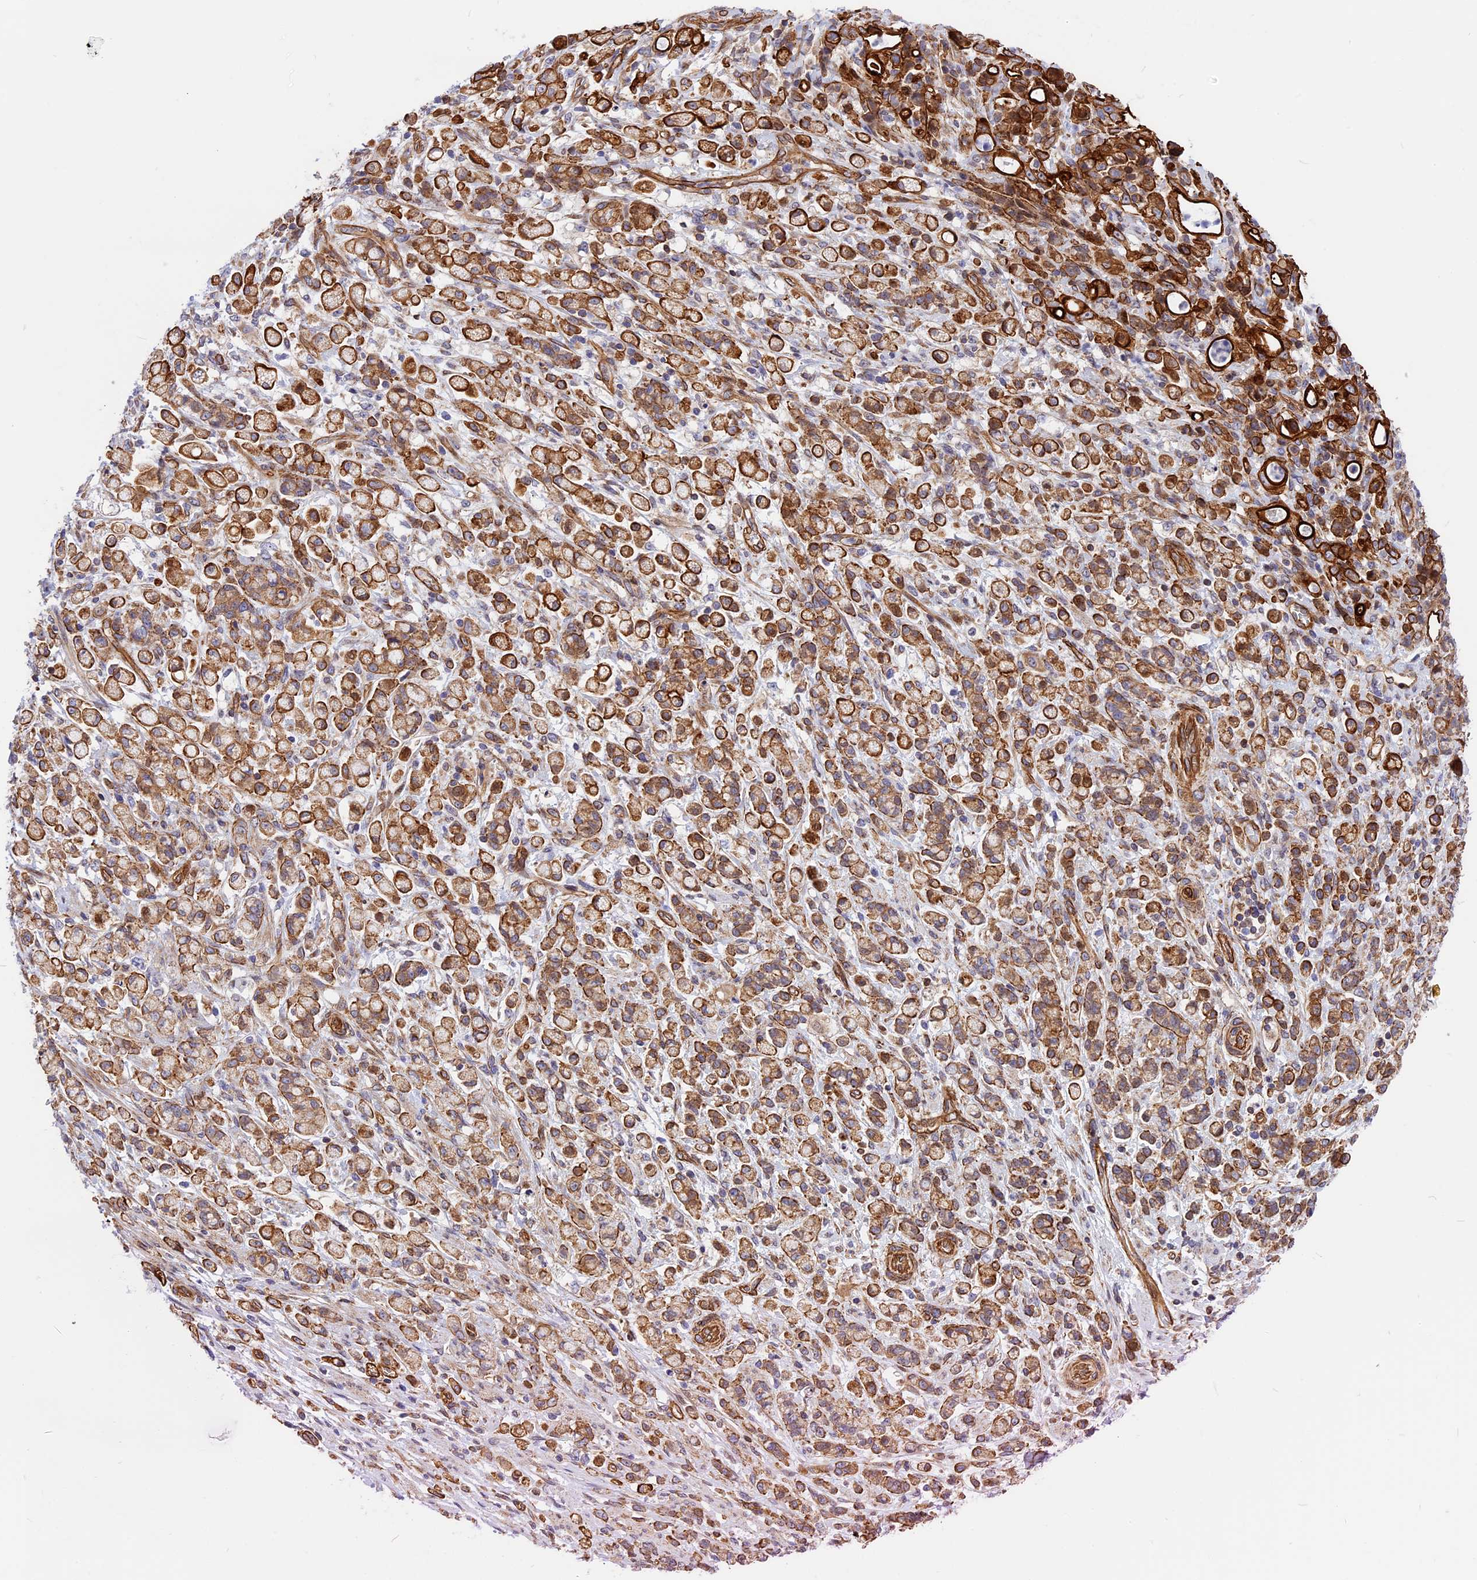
{"staining": {"intensity": "moderate", "quantity": ">75%", "location": "cytoplasmic/membranous"}, "tissue": "stomach cancer", "cell_type": "Tumor cells", "image_type": "cancer", "snomed": [{"axis": "morphology", "description": "Adenocarcinoma, NOS"}, {"axis": "topography", "description": "Stomach"}], "caption": "Immunohistochemical staining of stomach cancer exhibits moderate cytoplasmic/membranous protein staining in about >75% of tumor cells.", "gene": "R3HDM4", "patient": {"sex": "female", "age": 60}}